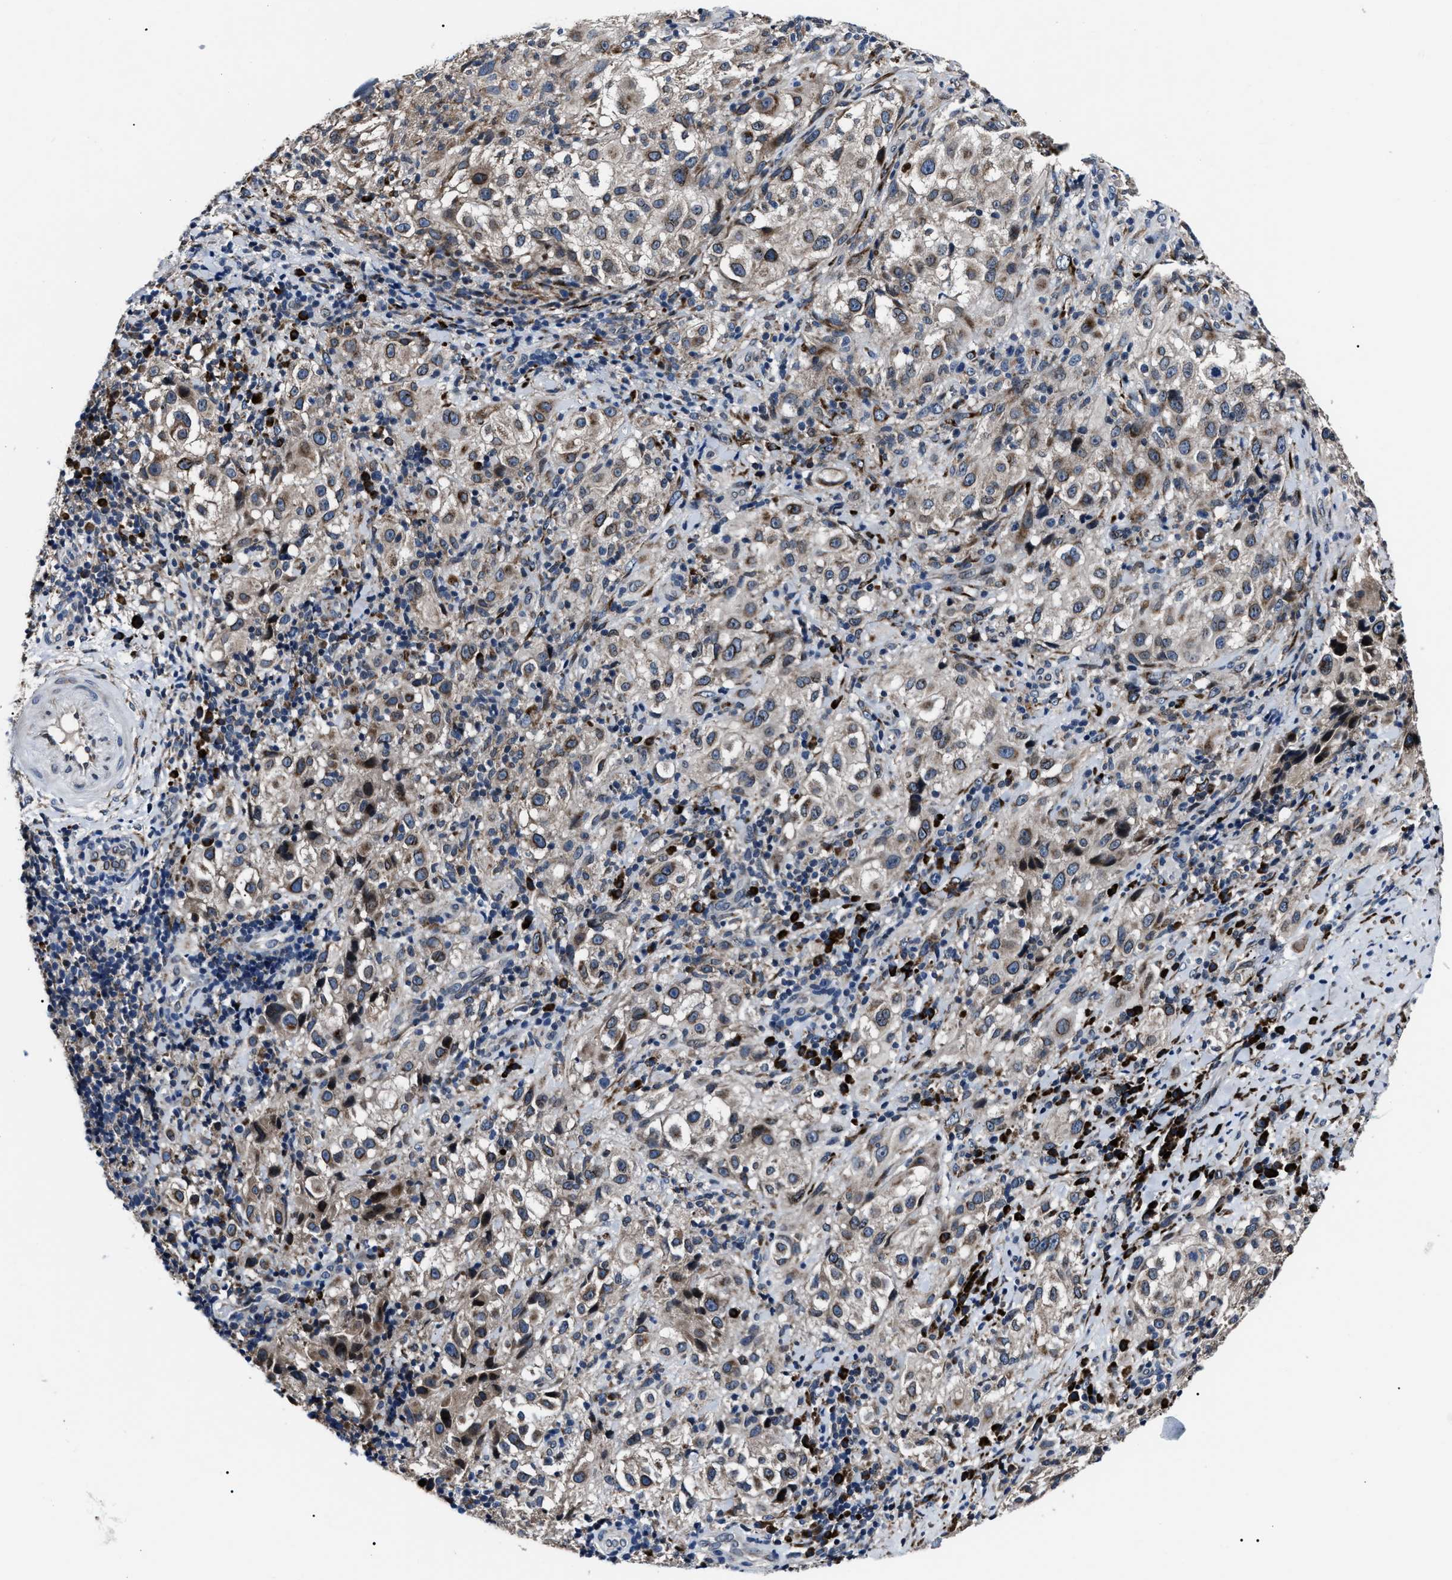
{"staining": {"intensity": "weak", "quantity": ">75%", "location": "cytoplasmic/membranous"}, "tissue": "melanoma", "cell_type": "Tumor cells", "image_type": "cancer", "snomed": [{"axis": "morphology", "description": "Necrosis, NOS"}, {"axis": "morphology", "description": "Malignant melanoma, NOS"}, {"axis": "topography", "description": "Skin"}], "caption": "A micrograph of malignant melanoma stained for a protein displays weak cytoplasmic/membranous brown staining in tumor cells. (DAB (3,3'-diaminobenzidine) IHC, brown staining for protein, blue staining for nuclei).", "gene": "LRRC14", "patient": {"sex": "female", "age": 87}}